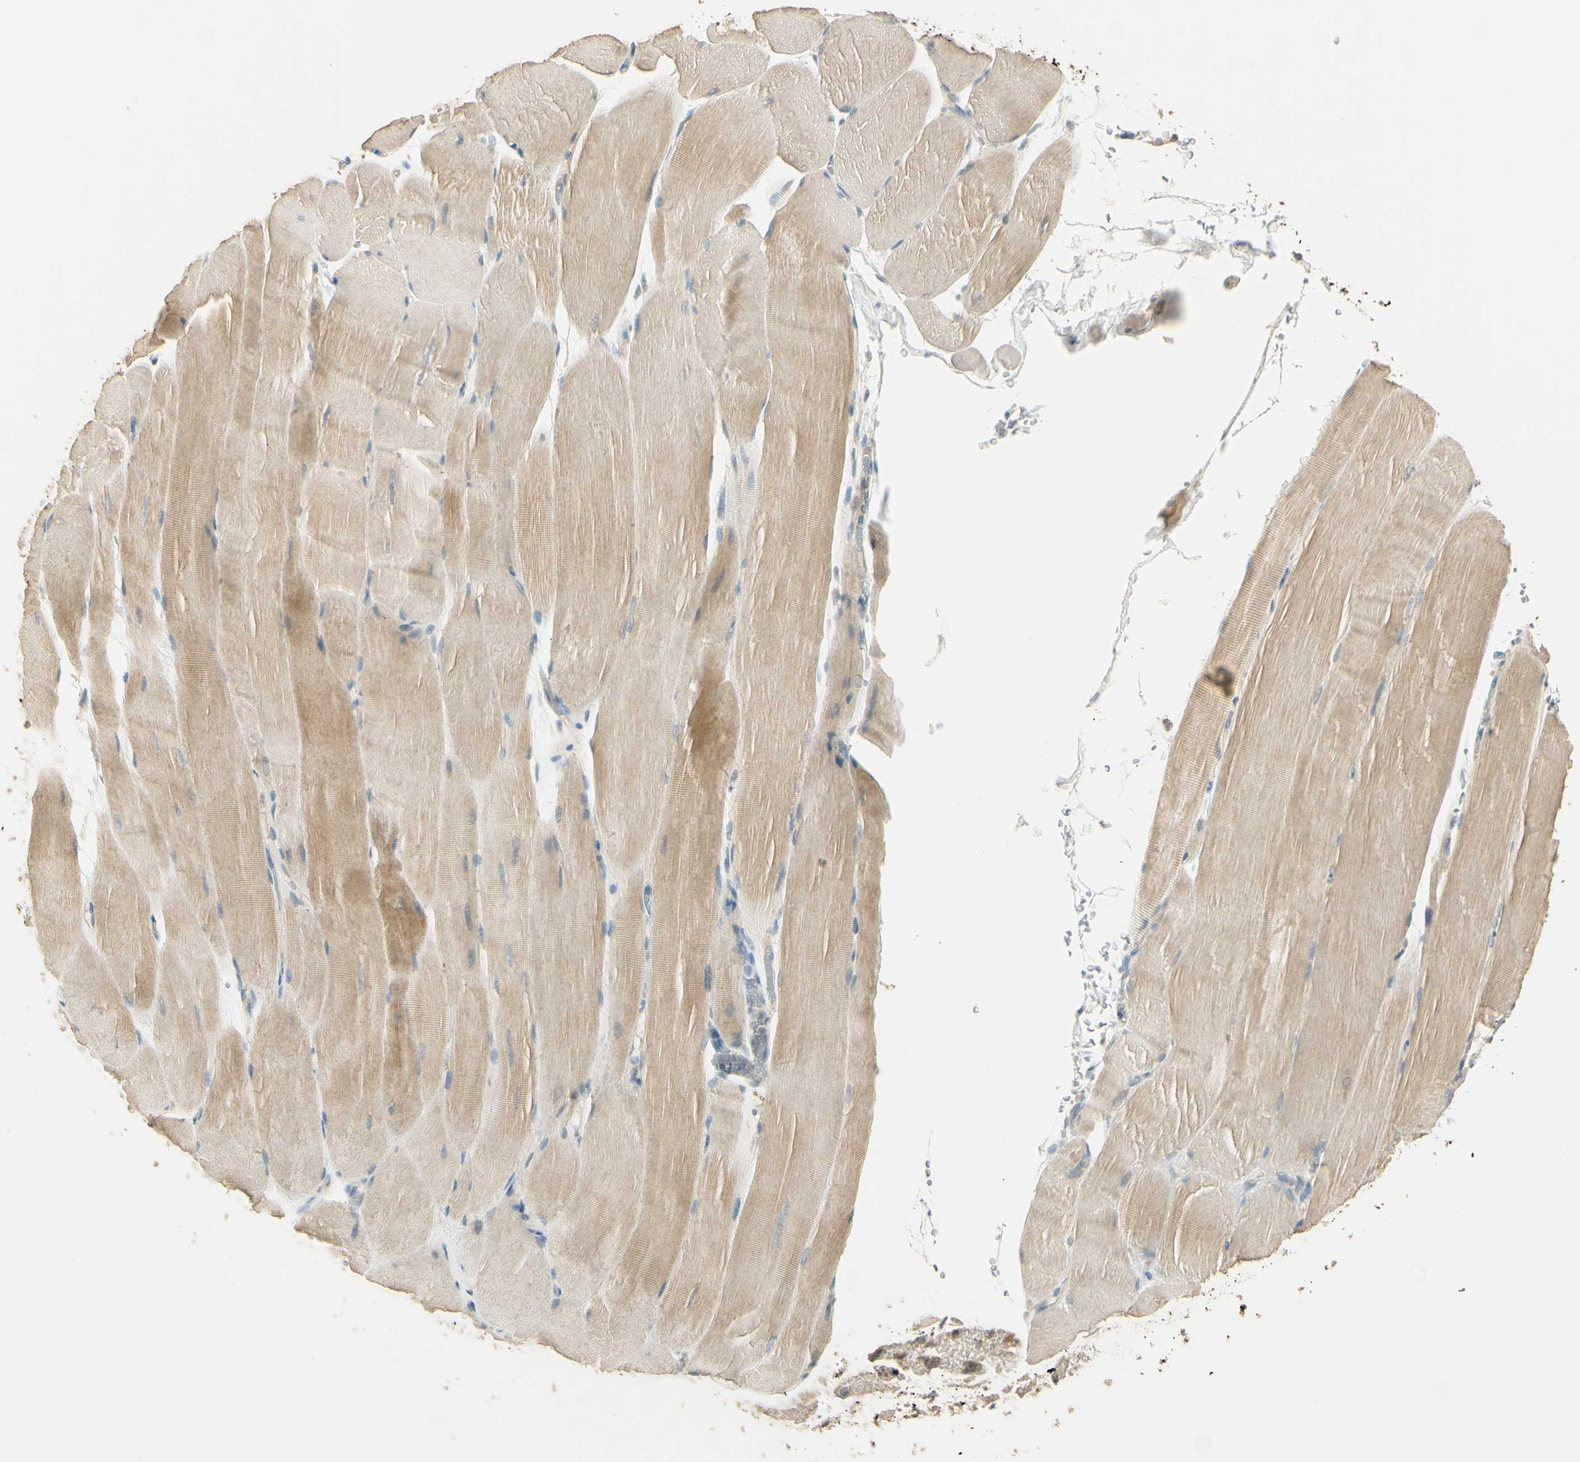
{"staining": {"intensity": "moderate", "quantity": "25%-75%", "location": "cytoplasmic/membranous"}, "tissue": "skeletal muscle", "cell_type": "Myocytes", "image_type": "normal", "snomed": [{"axis": "morphology", "description": "Normal tissue, NOS"}, {"axis": "topography", "description": "Skeletal muscle"}, {"axis": "topography", "description": "Parathyroid gland"}], "caption": "A brown stain highlights moderate cytoplasmic/membranous staining of a protein in myocytes of benign skeletal muscle. Nuclei are stained in blue.", "gene": "UXS1", "patient": {"sex": "female", "age": 37}}